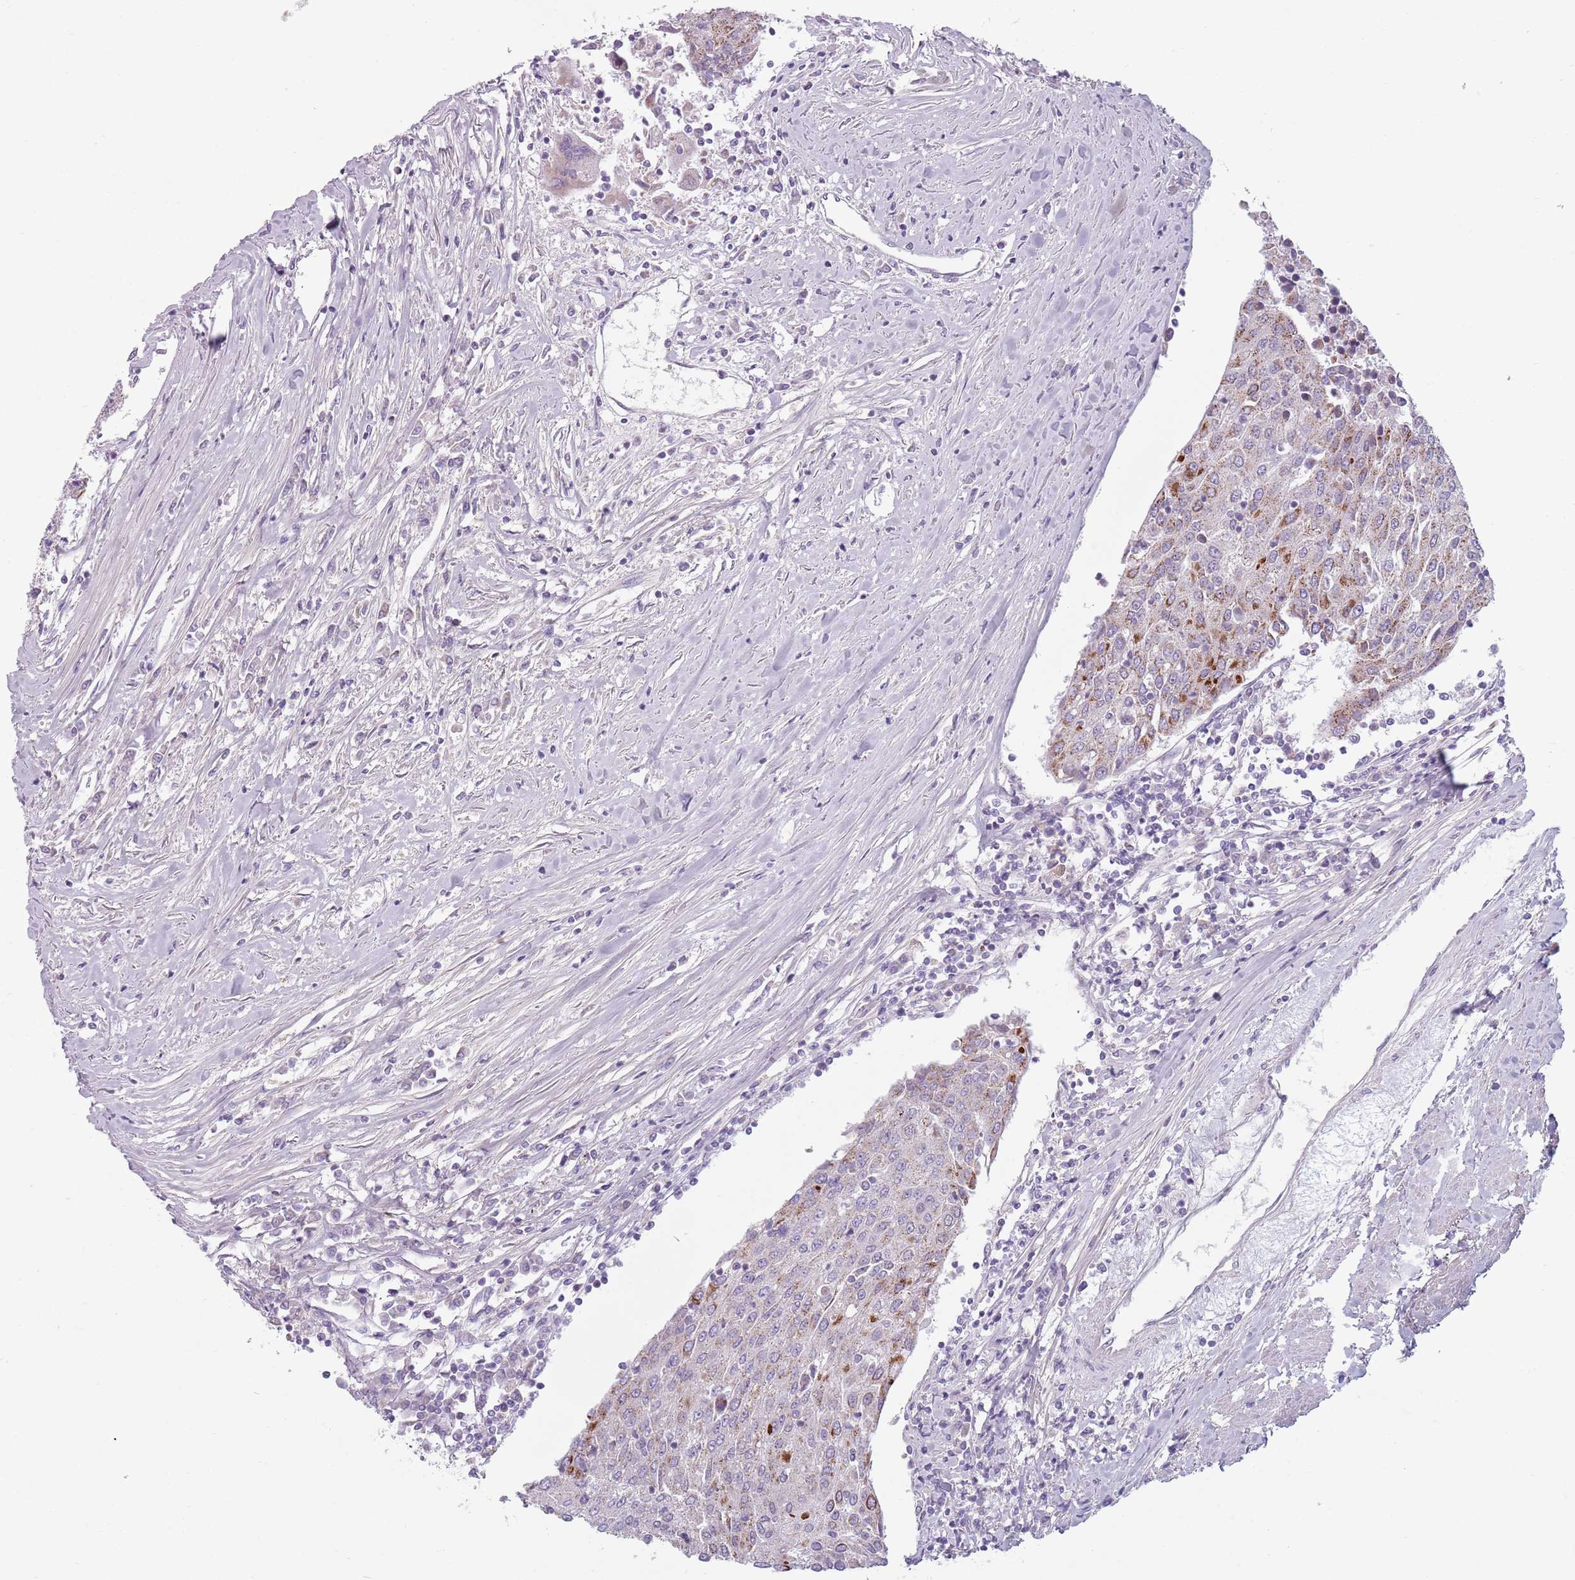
{"staining": {"intensity": "moderate", "quantity": "25%-75%", "location": "cytoplasmic/membranous"}, "tissue": "urothelial cancer", "cell_type": "Tumor cells", "image_type": "cancer", "snomed": [{"axis": "morphology", "description": "Urothelial carcinoma, High grade"}, {"axis": "topography", "description": "Urinary bladder"}], "caption": "The immunohistochemical stain highlights moderate cytoplasmic/membranous expression in tumor cells of urothelial carcinoma (high-grade) tissue. The staining was performed using DAB, with brown indicating positive protein expression. Nuclei are stained blue with hematoxylin.", "gene": "MEGF8", "patient": {"sex": "female", "age": 85}}